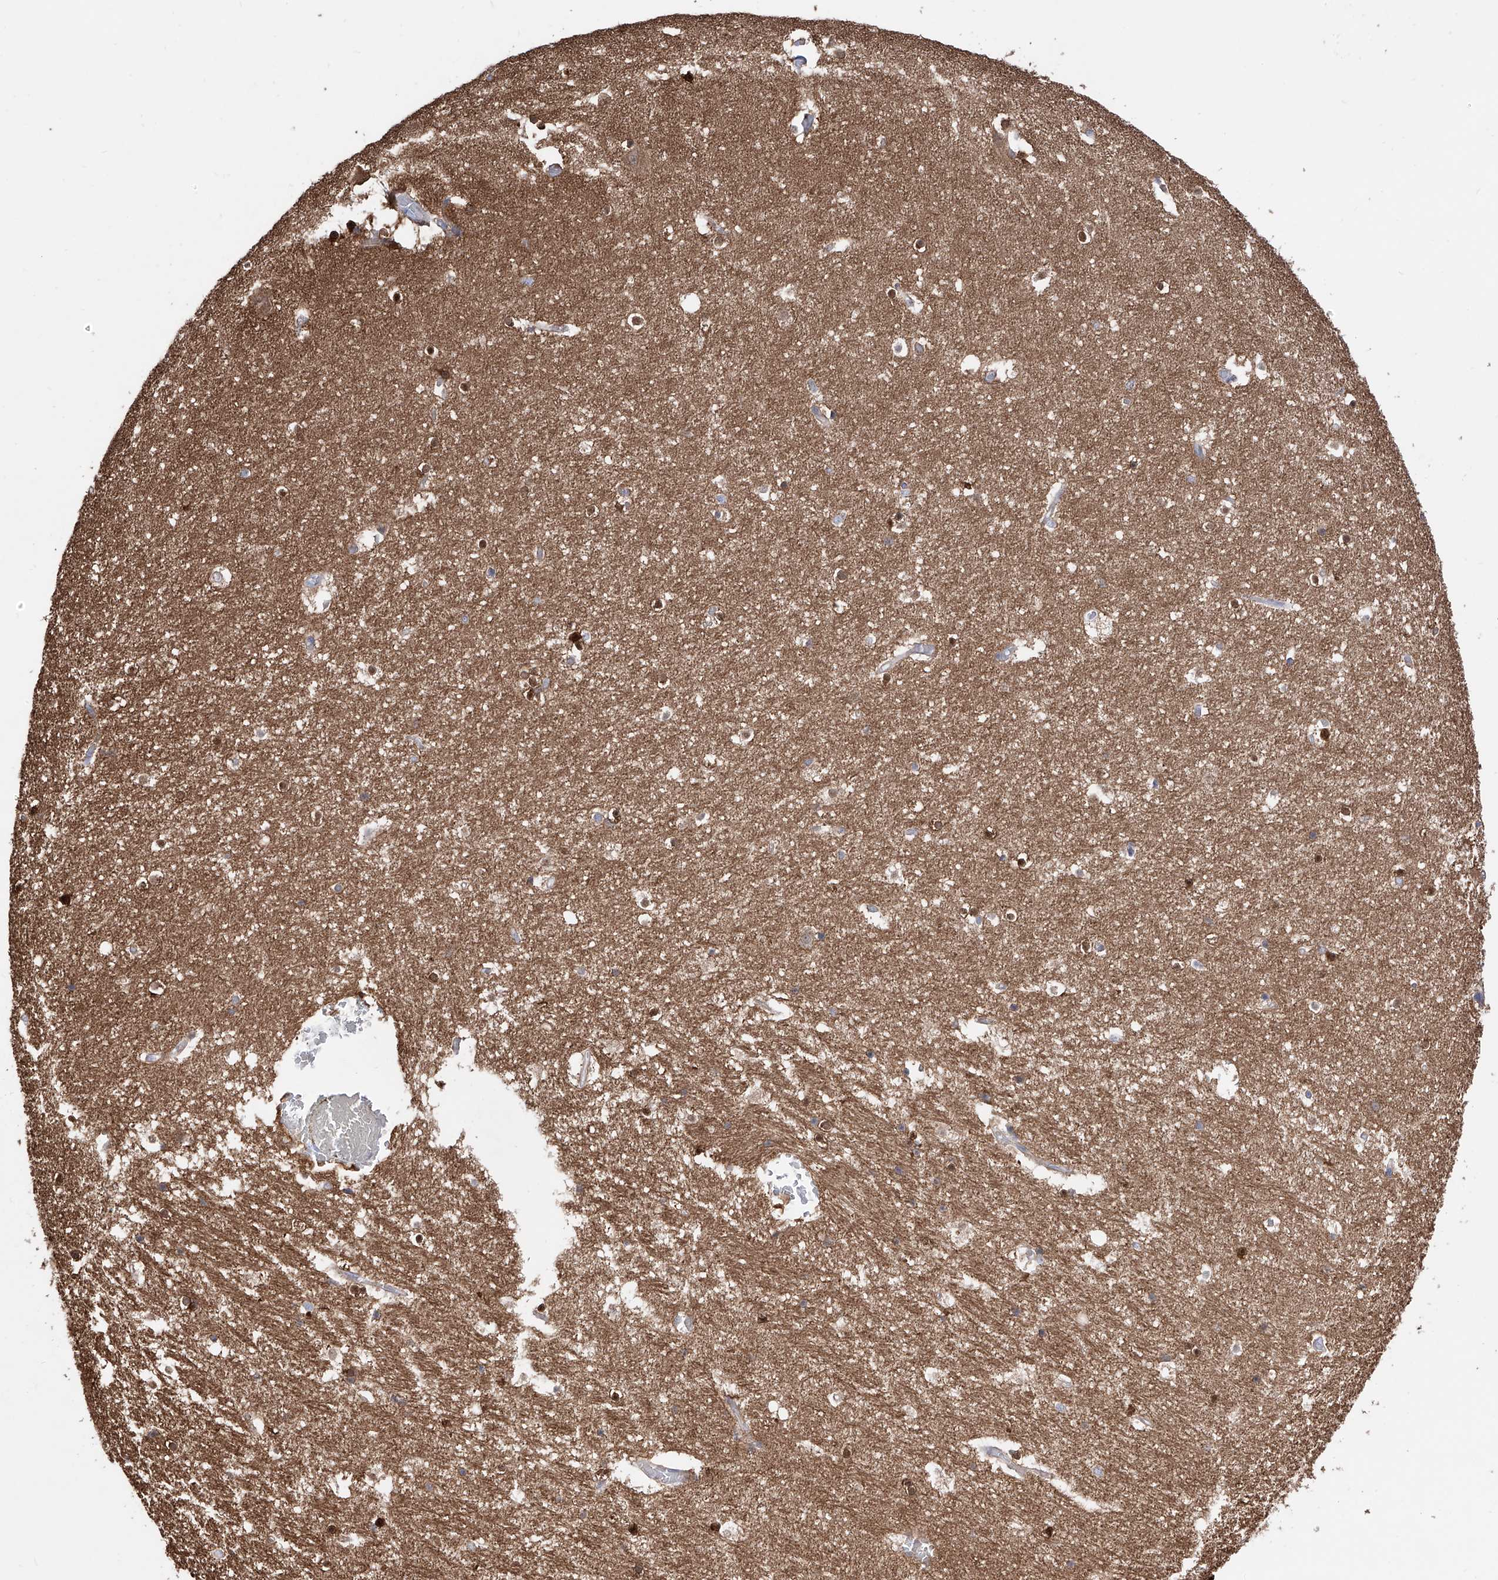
{"staining": {"intensity": "moderate", "quantity": ">75%", "location": "cytoplasmic/membranous"}, "tissue": "hippocampus", "cell_type": "Glial cells", "image_type": "normal", "snomed": [{"axis": "morphology", "description": "Normal tissue, NOS"}, {"axis": "topography", "description": "Hippocampus"}], "caption": "The histopathology image reveals staining of normal hippocampus, revealing moderate cytoplasmic/membranous protein expression (brown color) within glial cells.", "gene": "ZNF653", "patient": {"sex": "female", "age": 52}}